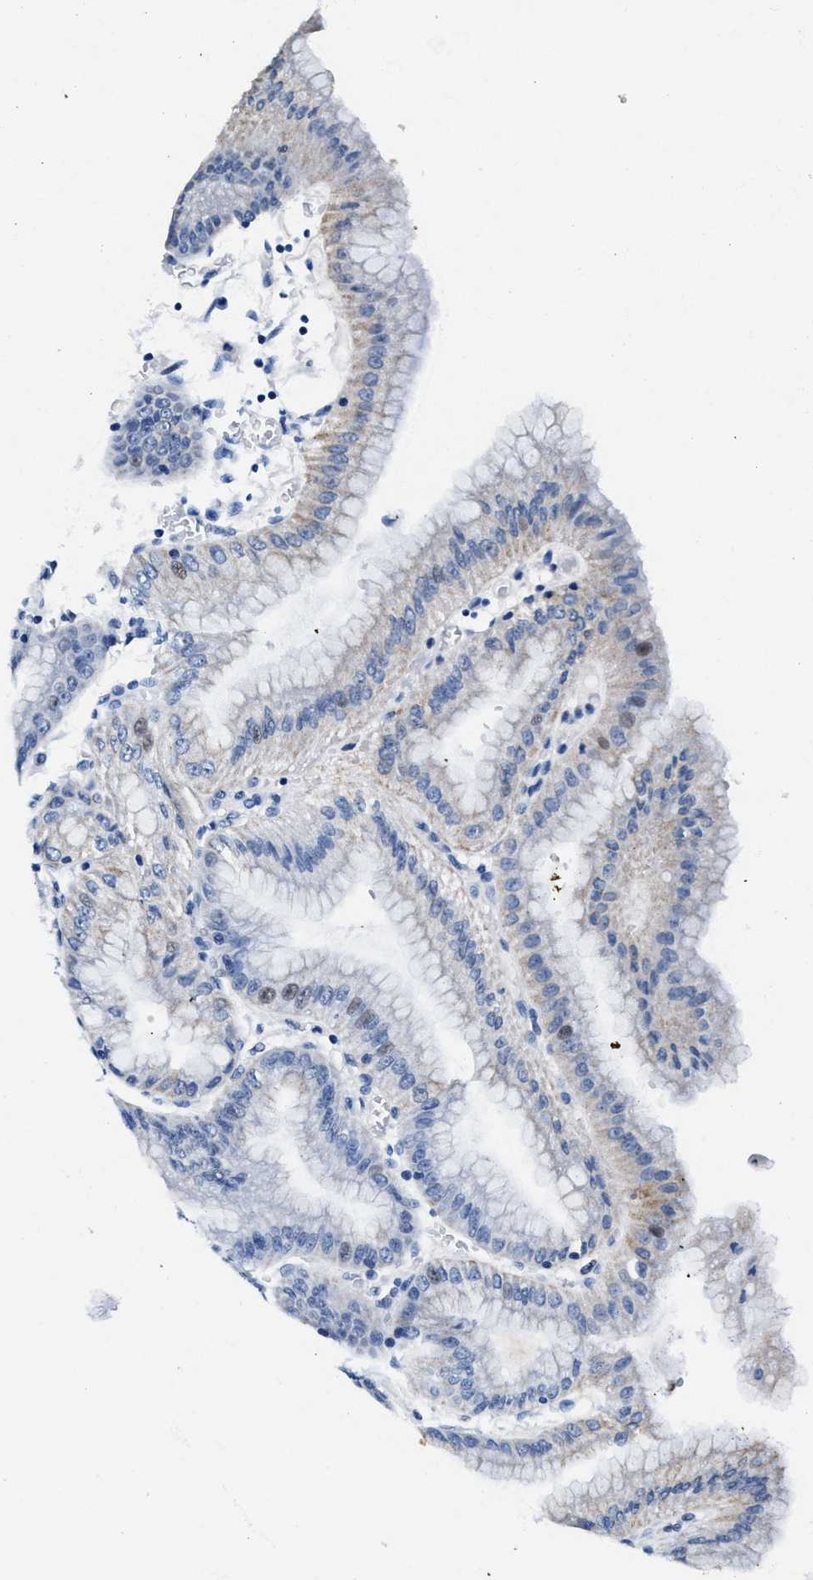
{"staining": {"intensity": "strong", "quantity": "25%-75%", "location": "cytoplasmic/membranous"}, "tissue": "stomach", "cell_type": "Glandular cells", "image_type": "normal", "snomed": [{"axis": "morphology", "description": "Normal tissue, NOS"}, {"axis": "topography", "description": "Stomach, lower"}], "caption": "Protein staining displays strong cytoplasmic/membranous staining in about 25%-75% of glandular cells in normal stomach. The protein of interest is shown in brown color, while the nuclei are stained blue.", "gene": "SLC8A1", "patient": {"sex": "male", "age": 71}}